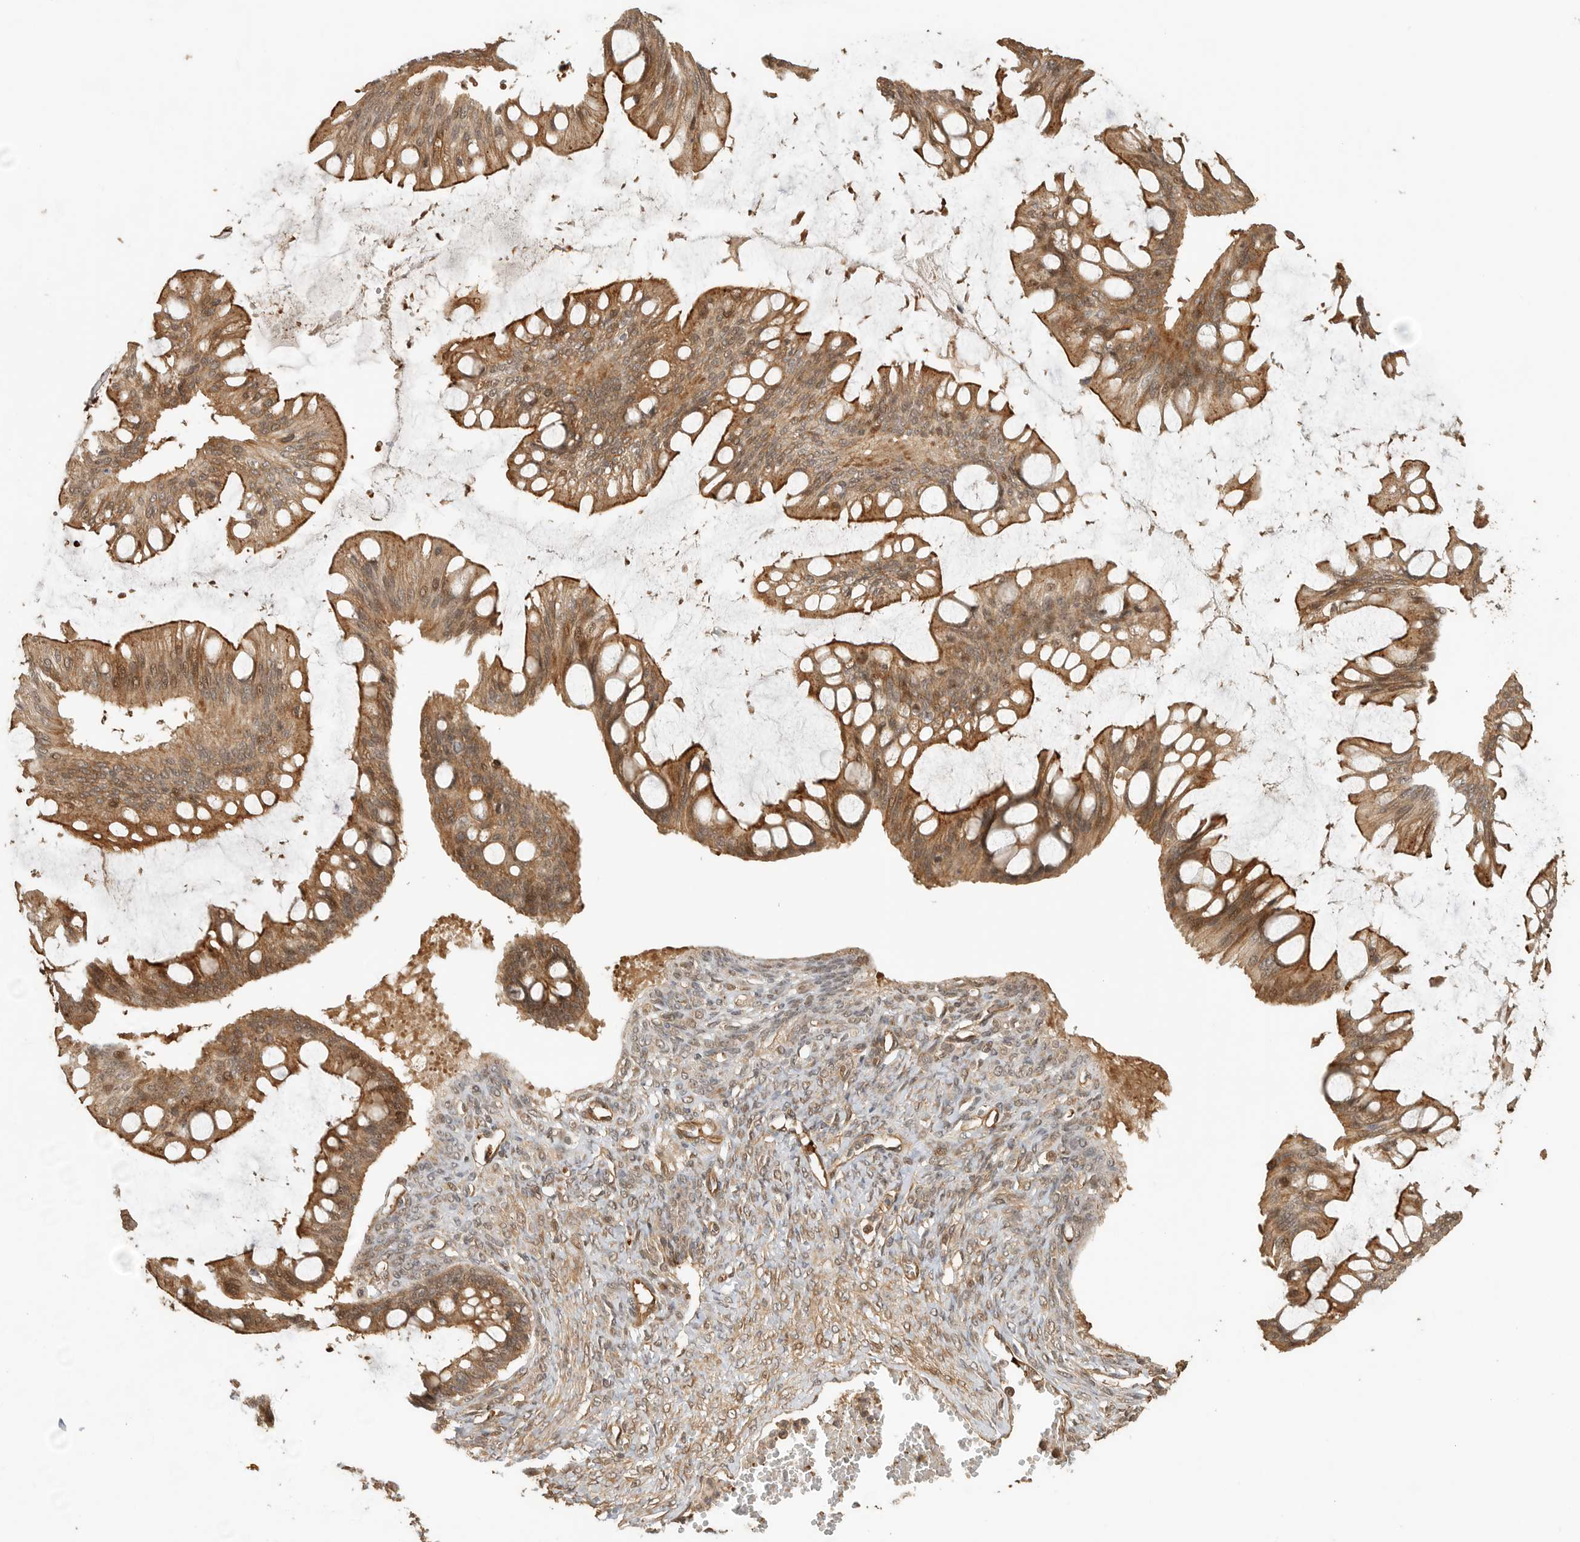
{"staining": {"intensity": "moderate", "quantity": ">75%", "location": "cytoplasmic/membranous"}, "tissue": "ovarian cancer", "cell_type": "Tumor cells", "image_type": "cancer", "snomed": [{"axis": "morphology", "description": "Cystadenocarcinoma, mucinous, NOS"}, {"axis": "topography", "description": "Ovary"}], "caption": "Ovarian mucinous cystadenocarcinoma stained for a protein (brown) shows moderate cytoplasmic/membranous positive expression in approximately >75% of tumor cells.", "gene": "OTUD6B", "patient": {"sex": "female", "age": 73}}